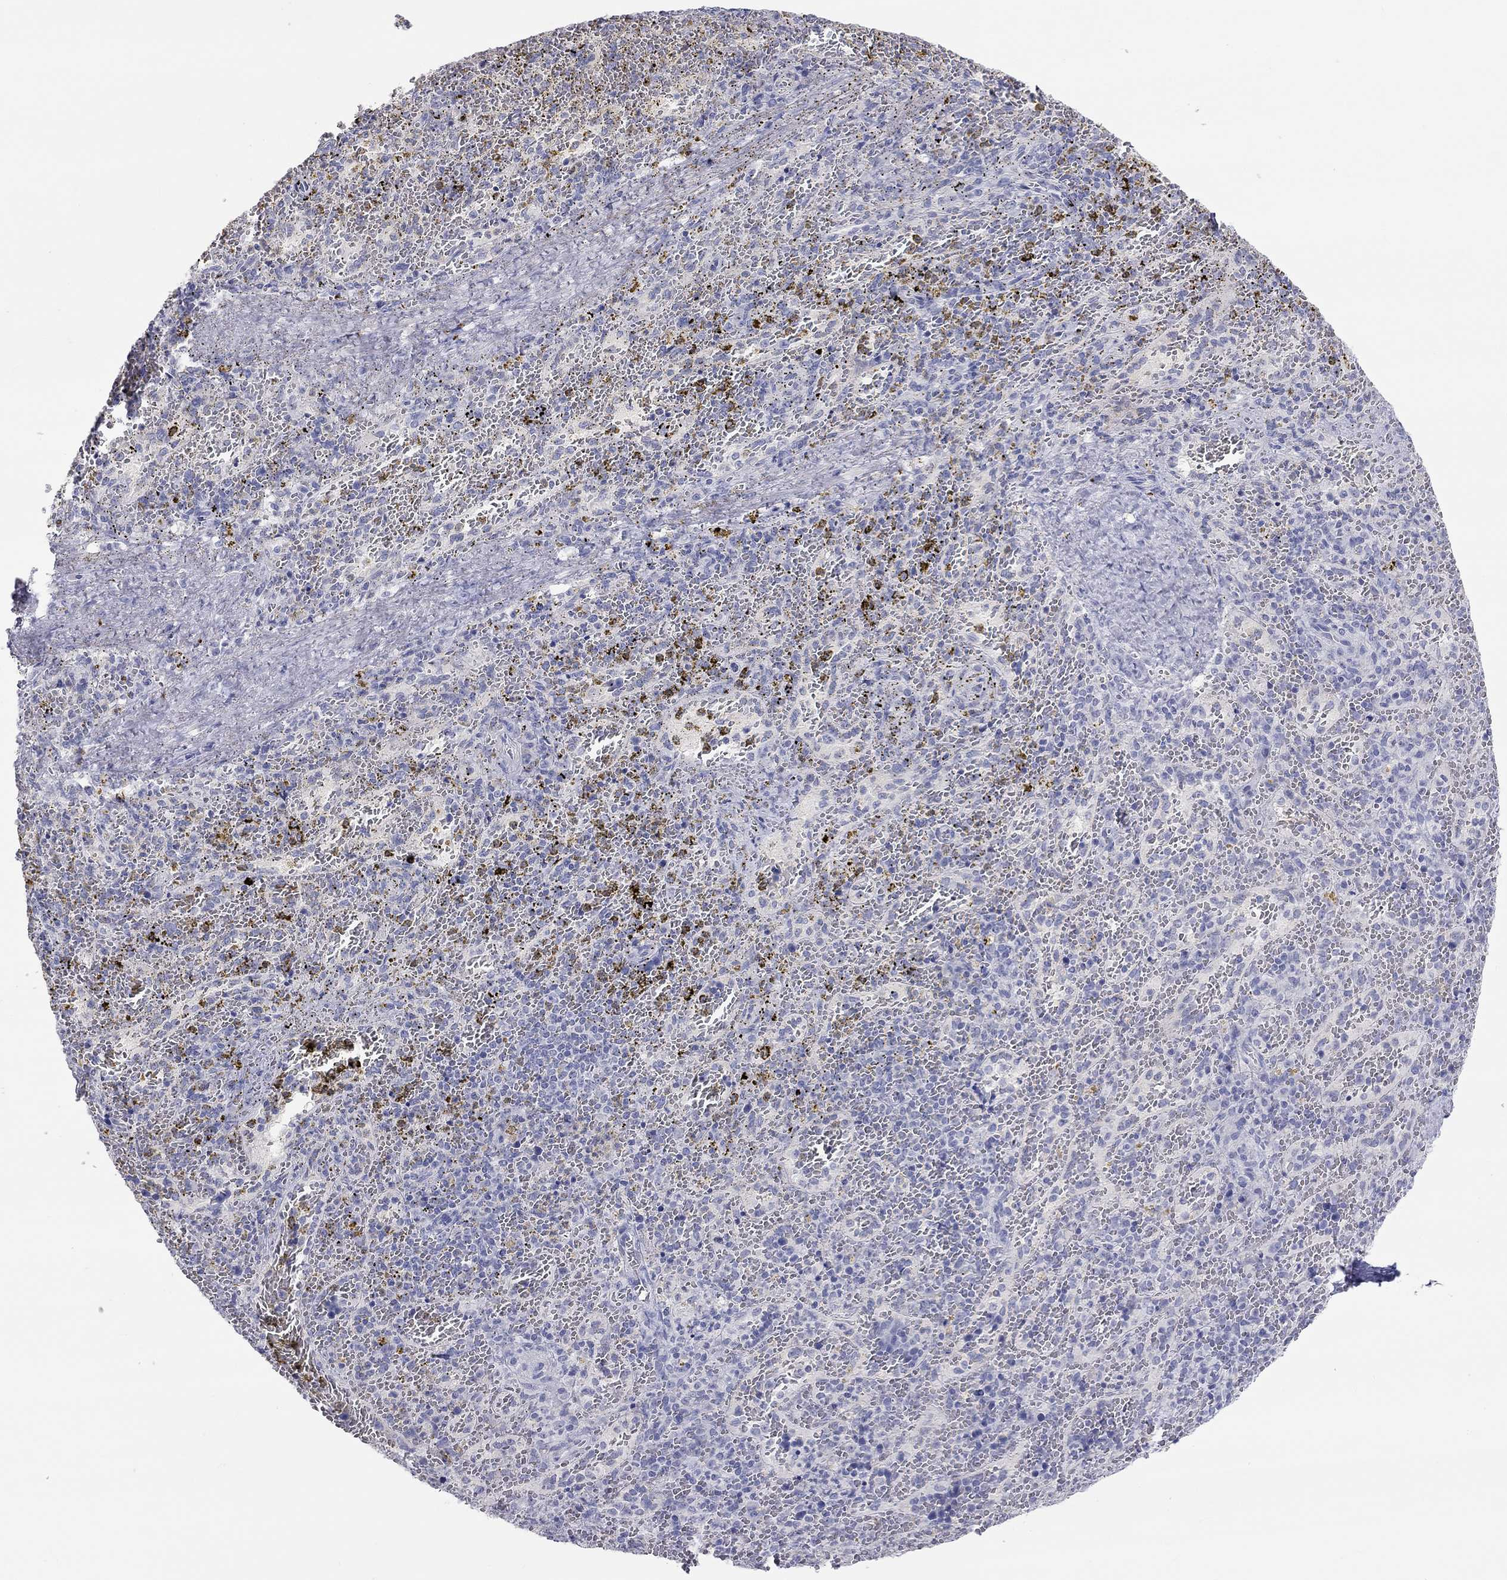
{"staining": {"intensity": "negative", "quantity": "none", "location": "none"}, "tissue": "spleen", "cell_type": "Cells in red pulp", "image_type": "normal", "snomed": [{"axis": "morphology", "description": "Normal tissue, NOS"}, {"axis": "topography", "description": "Spleen"}], "caption": "Immunohistochemistry micrograph of unremarkable spleen: human spleen stained with DAB (3,3'-diaminobenzidine) exhibits no significant protein expression in cells in red pulp.", "gene": "AK8", "patient": {"sex": "female", "age": 50}}